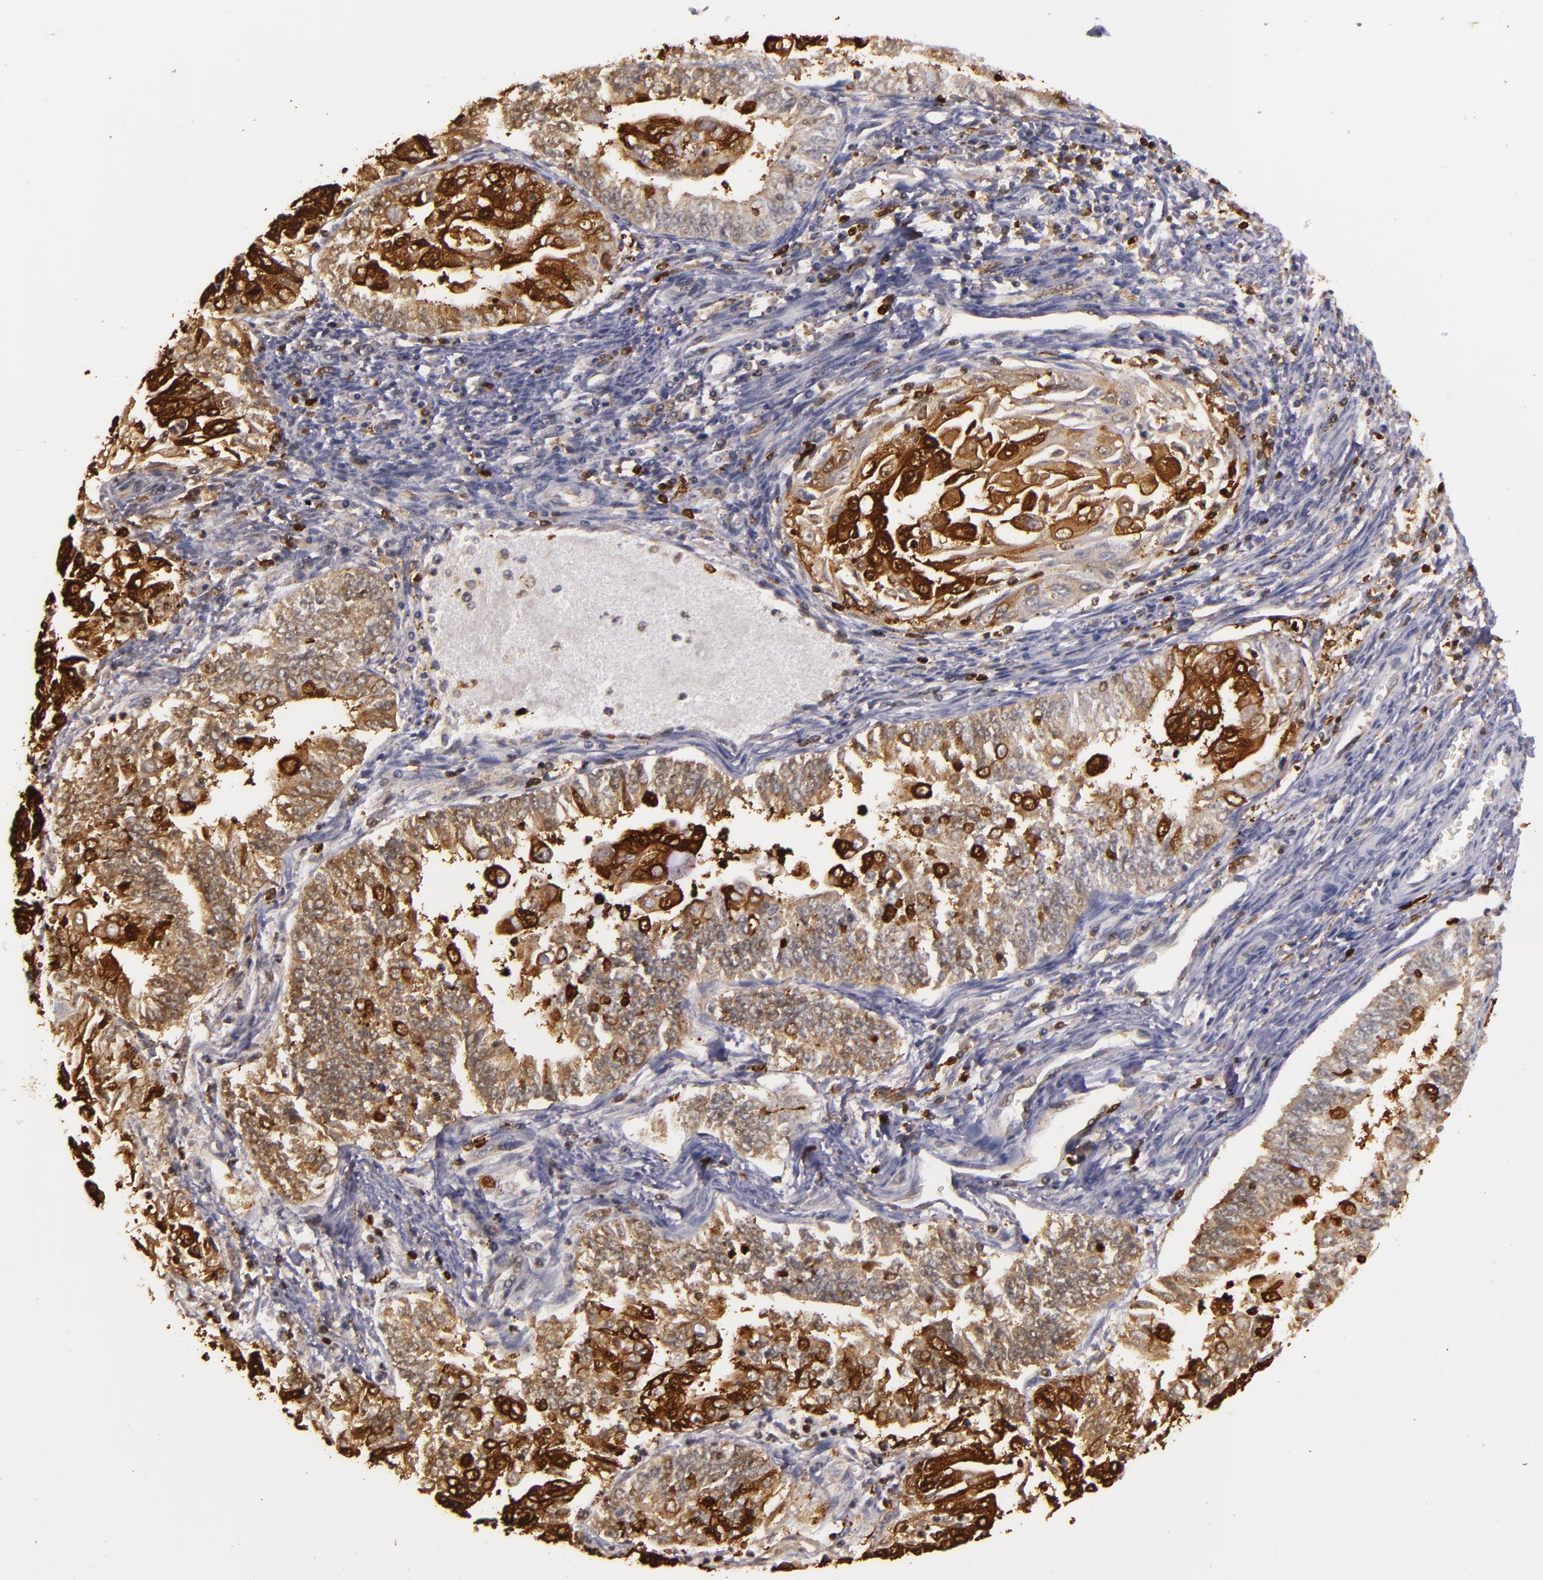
{"staining": {"intensity": "strong", "quantity": ">75%", "location": "cytoplasmic/membranous"}, "tissue": "endometrial cancer", "cell_type": "Tumor cells", "image_type": "cancer", "snomed": [{"axis": "morphology", "description": "Adenocarcinoma, NOS"}, {"axis": "topography", "description": "Endometrium"}], "caption": "This micrograph exhibits endometrial cancer (adenocarcinoma) stained with immunohistochemistry to label a protein in brown. The cytoplasmic/membranous of tumor cells show strong positivity for the protein. Nuclei are counter-stained blue.", "gene": "SLC9A3R1", "patient": {"sex": "female", "age": 75}}